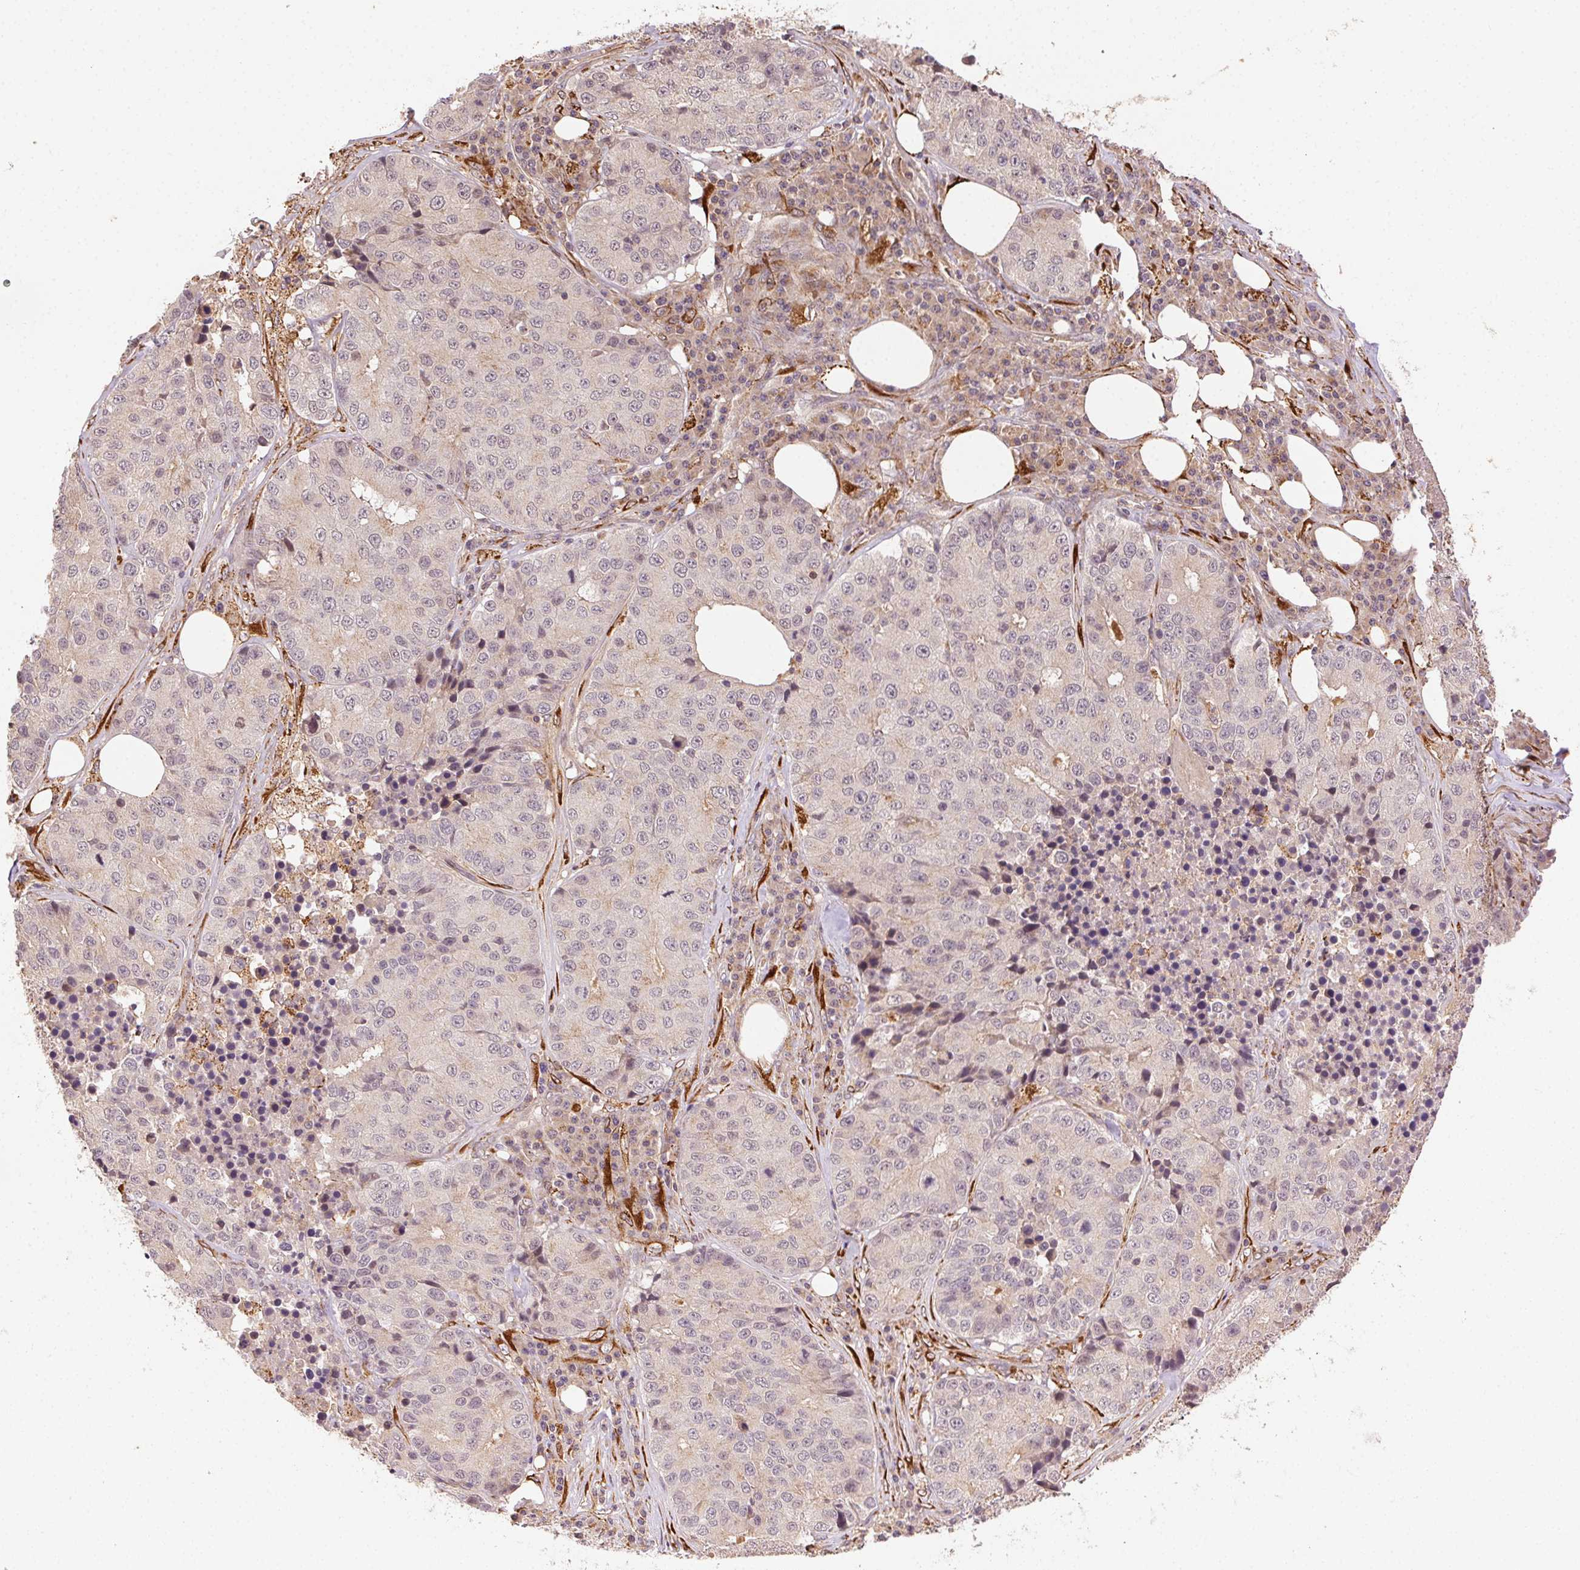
{"staining": {"intensity": "negative", "quantity": "none", "location": "none"}, "tissue": "stomach cancer", "cell_type": "Tumor cells", "image_type": "cancer", "snomed": [{"axis": "morphology", "description": "Adenocarcinoma, NOS"}, {"axis": "topography", "description": "Stomach"}], "caption": "Immunohistochemistry of human stomach cancer (adenocarcinoma) displays no positivity in tumor cells.", "gene": "KLHL15", "patient": {"sex": "male", "age": 71}}